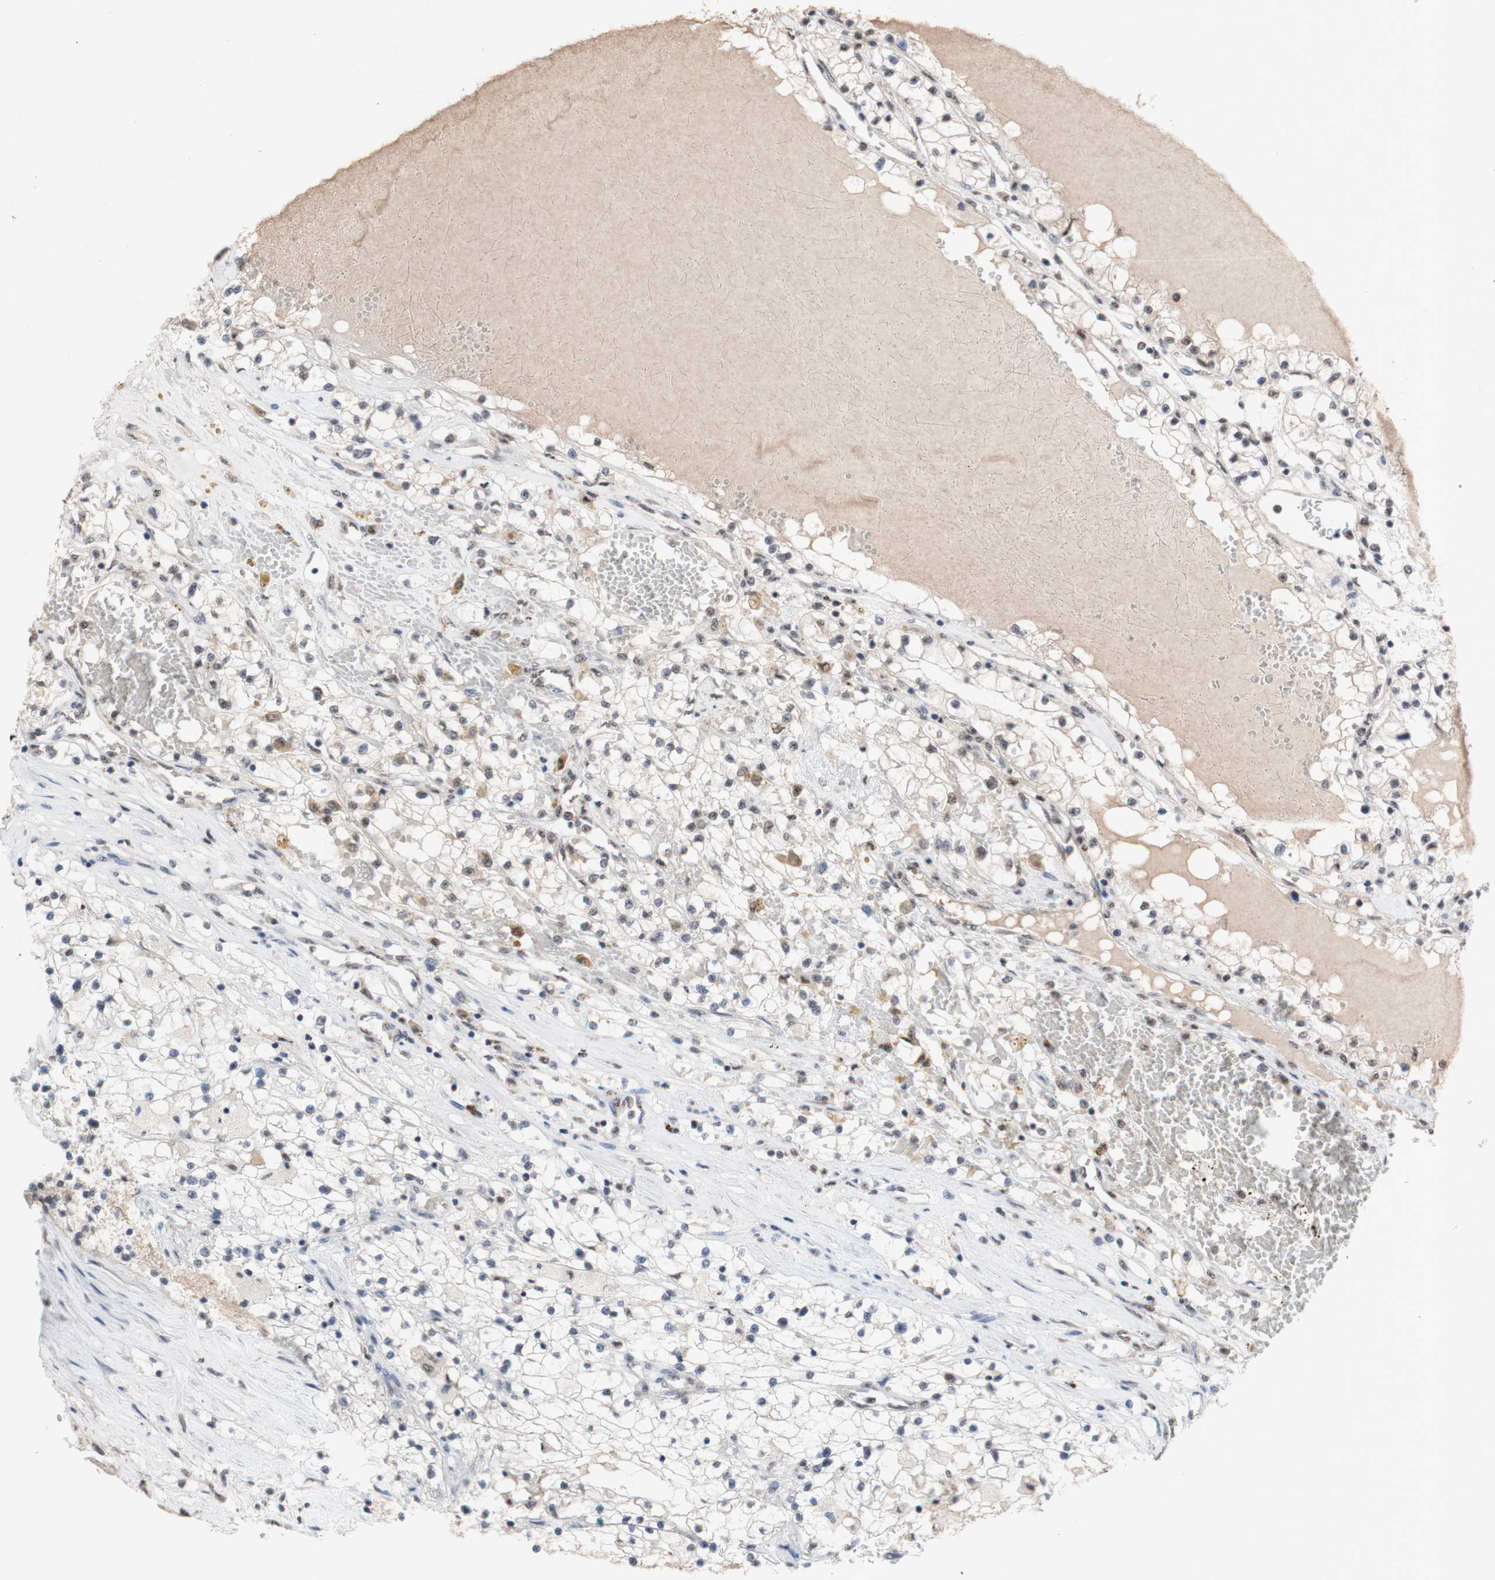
{"staining": {"intensity": "weak", "quantity": ">75%", "location": "nuclear"}, "tissue": "renal cancer", "cell_type": "Tumor cells", "image_type": "cancer", "snomed": [{"axis": "morphology", "description": "Adenocarcinoma, NOS"}, {"axis": "topography", "description": "Kidney"}], "caption": "Adenocarcinoma (renal) tissue demonstrates weak nuclear expression in approximately >75% of tumor cells (Brightfield microscopy of DAB IHC at high magnification).", "gene": "SFPQ", "patient": {"sex": "male", "age": 68}}